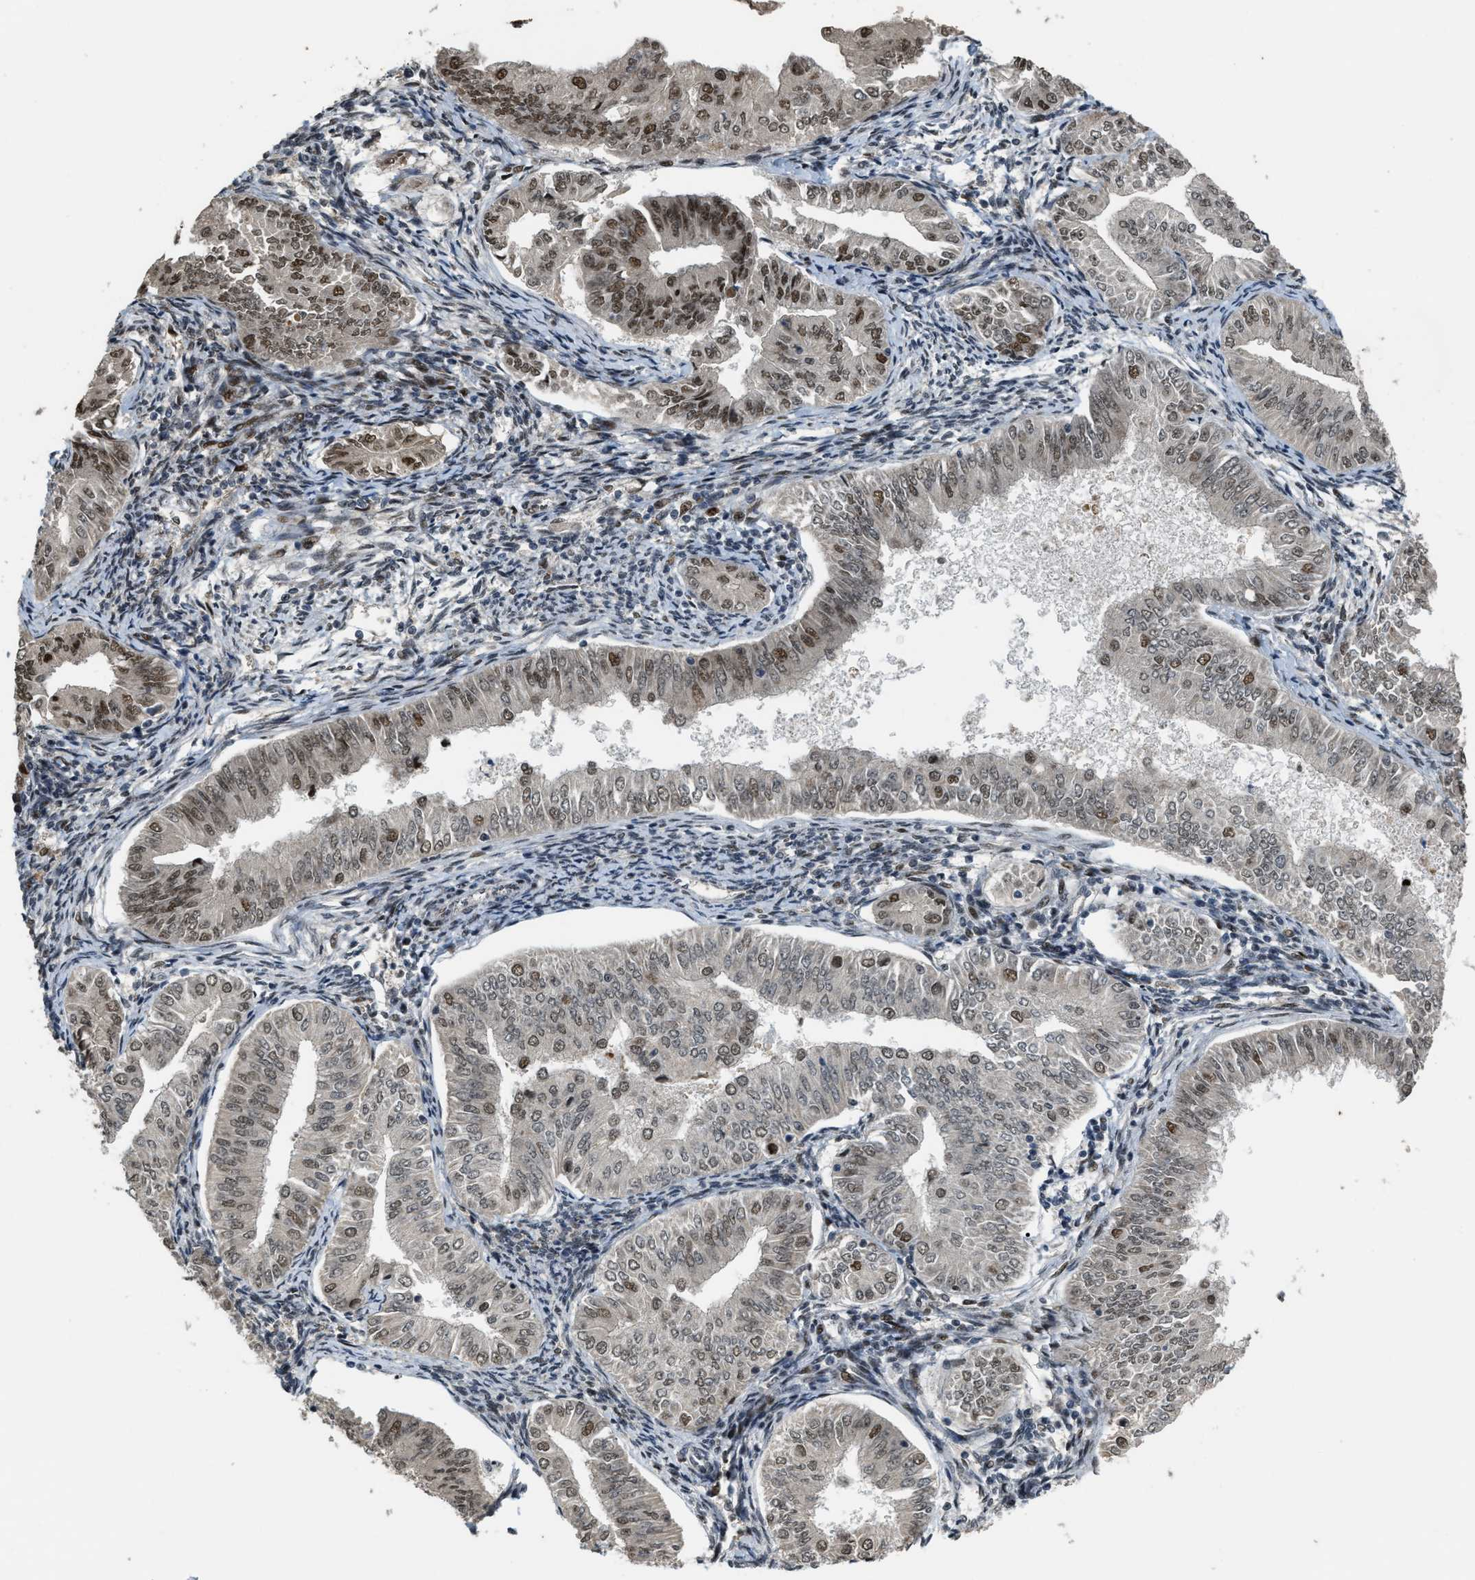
{"staining": {"intensity": "moderate", "quantity": "25%-75%", "location": "nuclear"}, "tissue": "endometrial cancer", "cell_type": "Tumor cells", "image_type": "cancer", "snomed": [{"axis": "morphology", "description": "Normal tissue, NOS"}, {"axis": "morphology", "description": "Adenocarcinoma, NOS"}, {"axis": "topography", "description": "Endometrium"}], "caption": "An immunohistochemistry photomicrograph of neoplastic tissue is shown. Protein staining in brown labels moderate nuclear positivity in endometrial cancer within tumor cells.", "gene": "SERTAD2", "patient": {"sex": "female", "age": 53}}